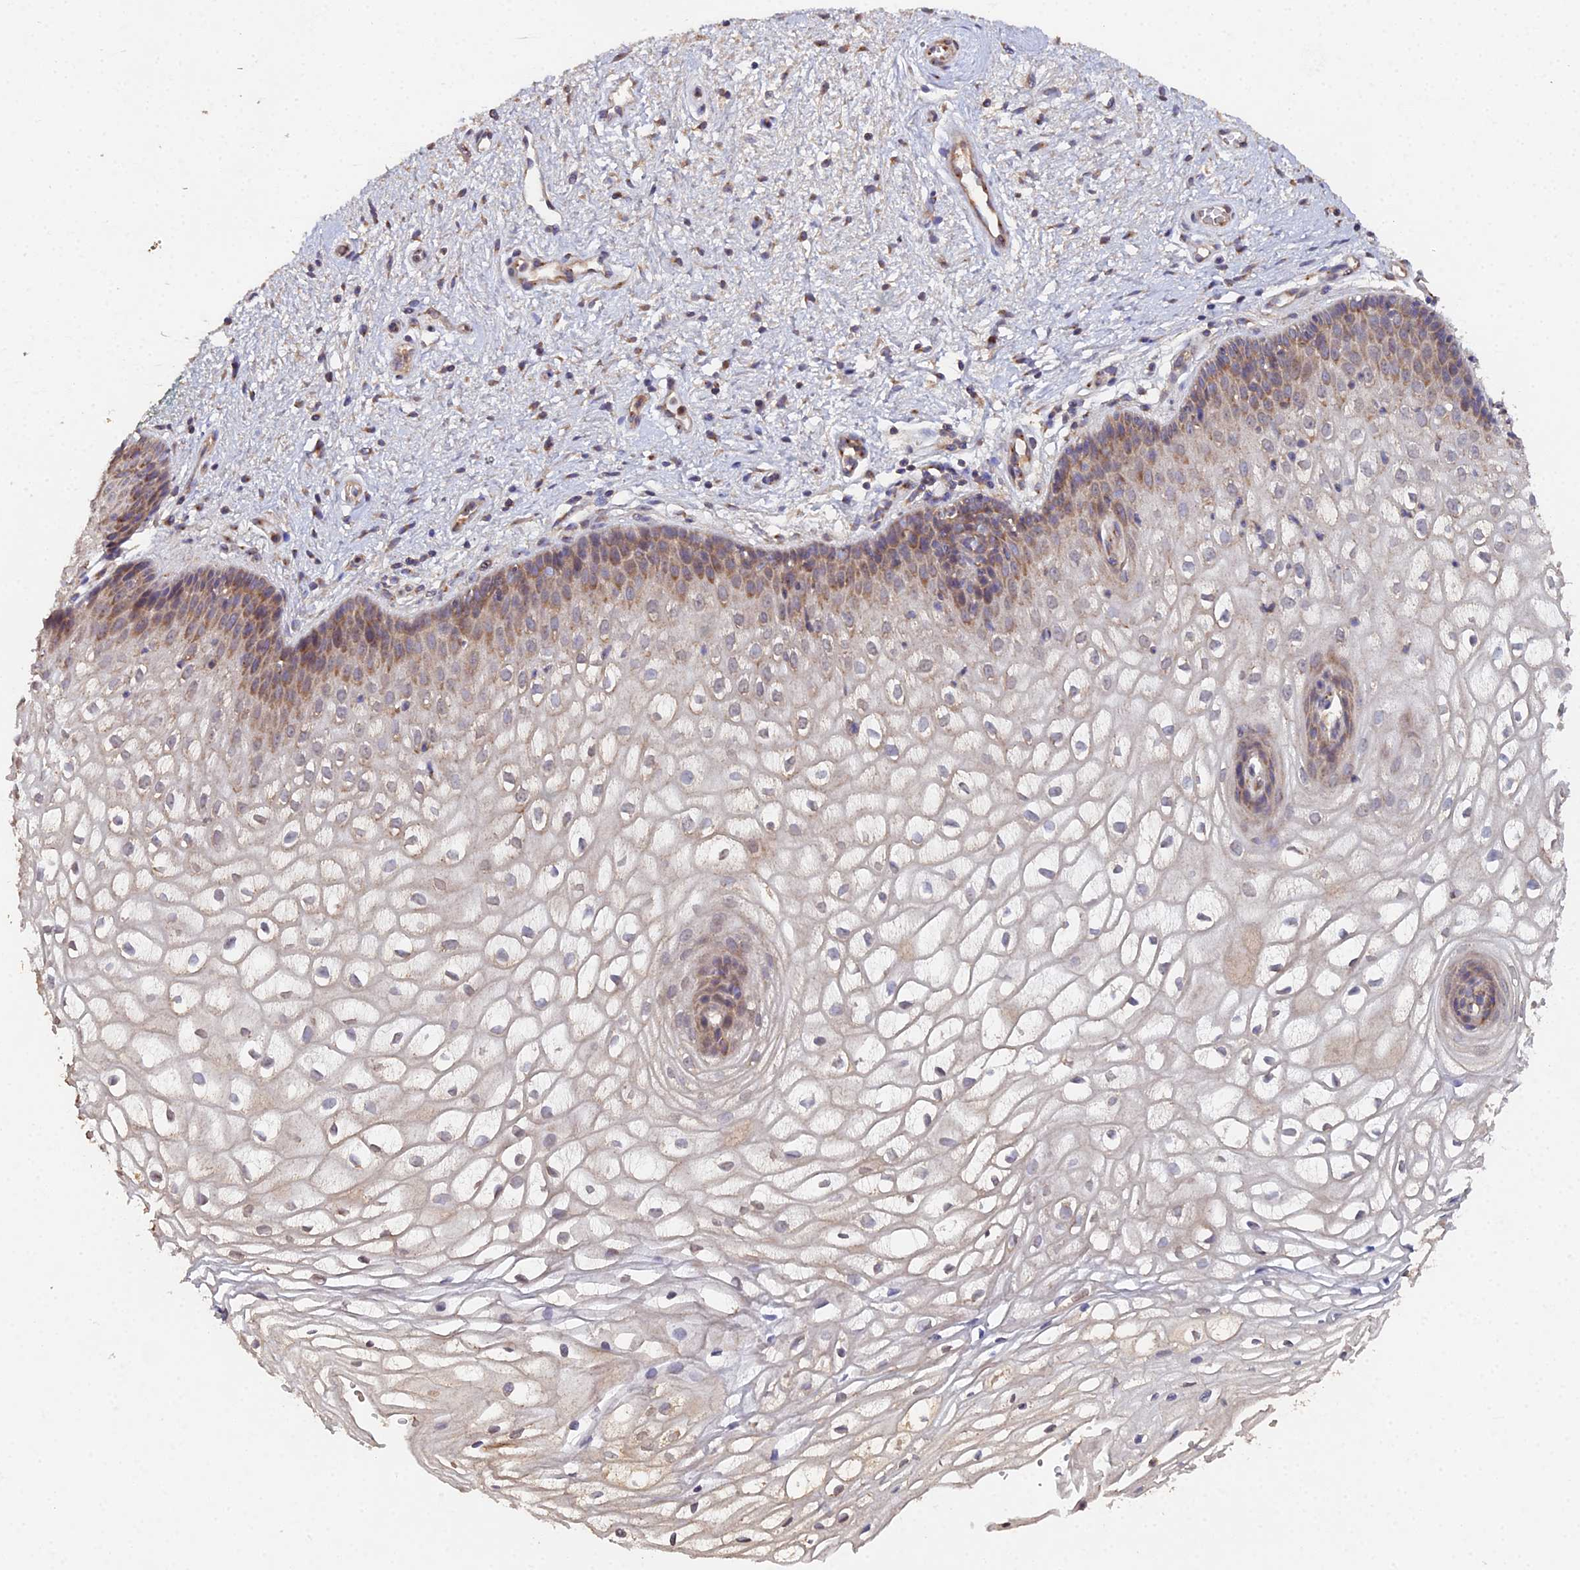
{"staining": {"intensity": "moderate", "quantity": ">75%", "location": "cytoplasmic/membranous"}, "tissue": "vagina", "cell_type": "Squamous epithelial cells", "image_type": "normal", "snomed": [{"axis": "morphology", "description": "Normal tissue, NOS"}, {"axis": "topography", "description": "Vagina"}], "caption": "The histopathology image shows a brown stain indicating the presence of a protein in the cytoplasmic/membranous of squamous epithelial cells in vagina.", "gene": "SPANXN4", "patient": {"sex": "female", "age": 34}}